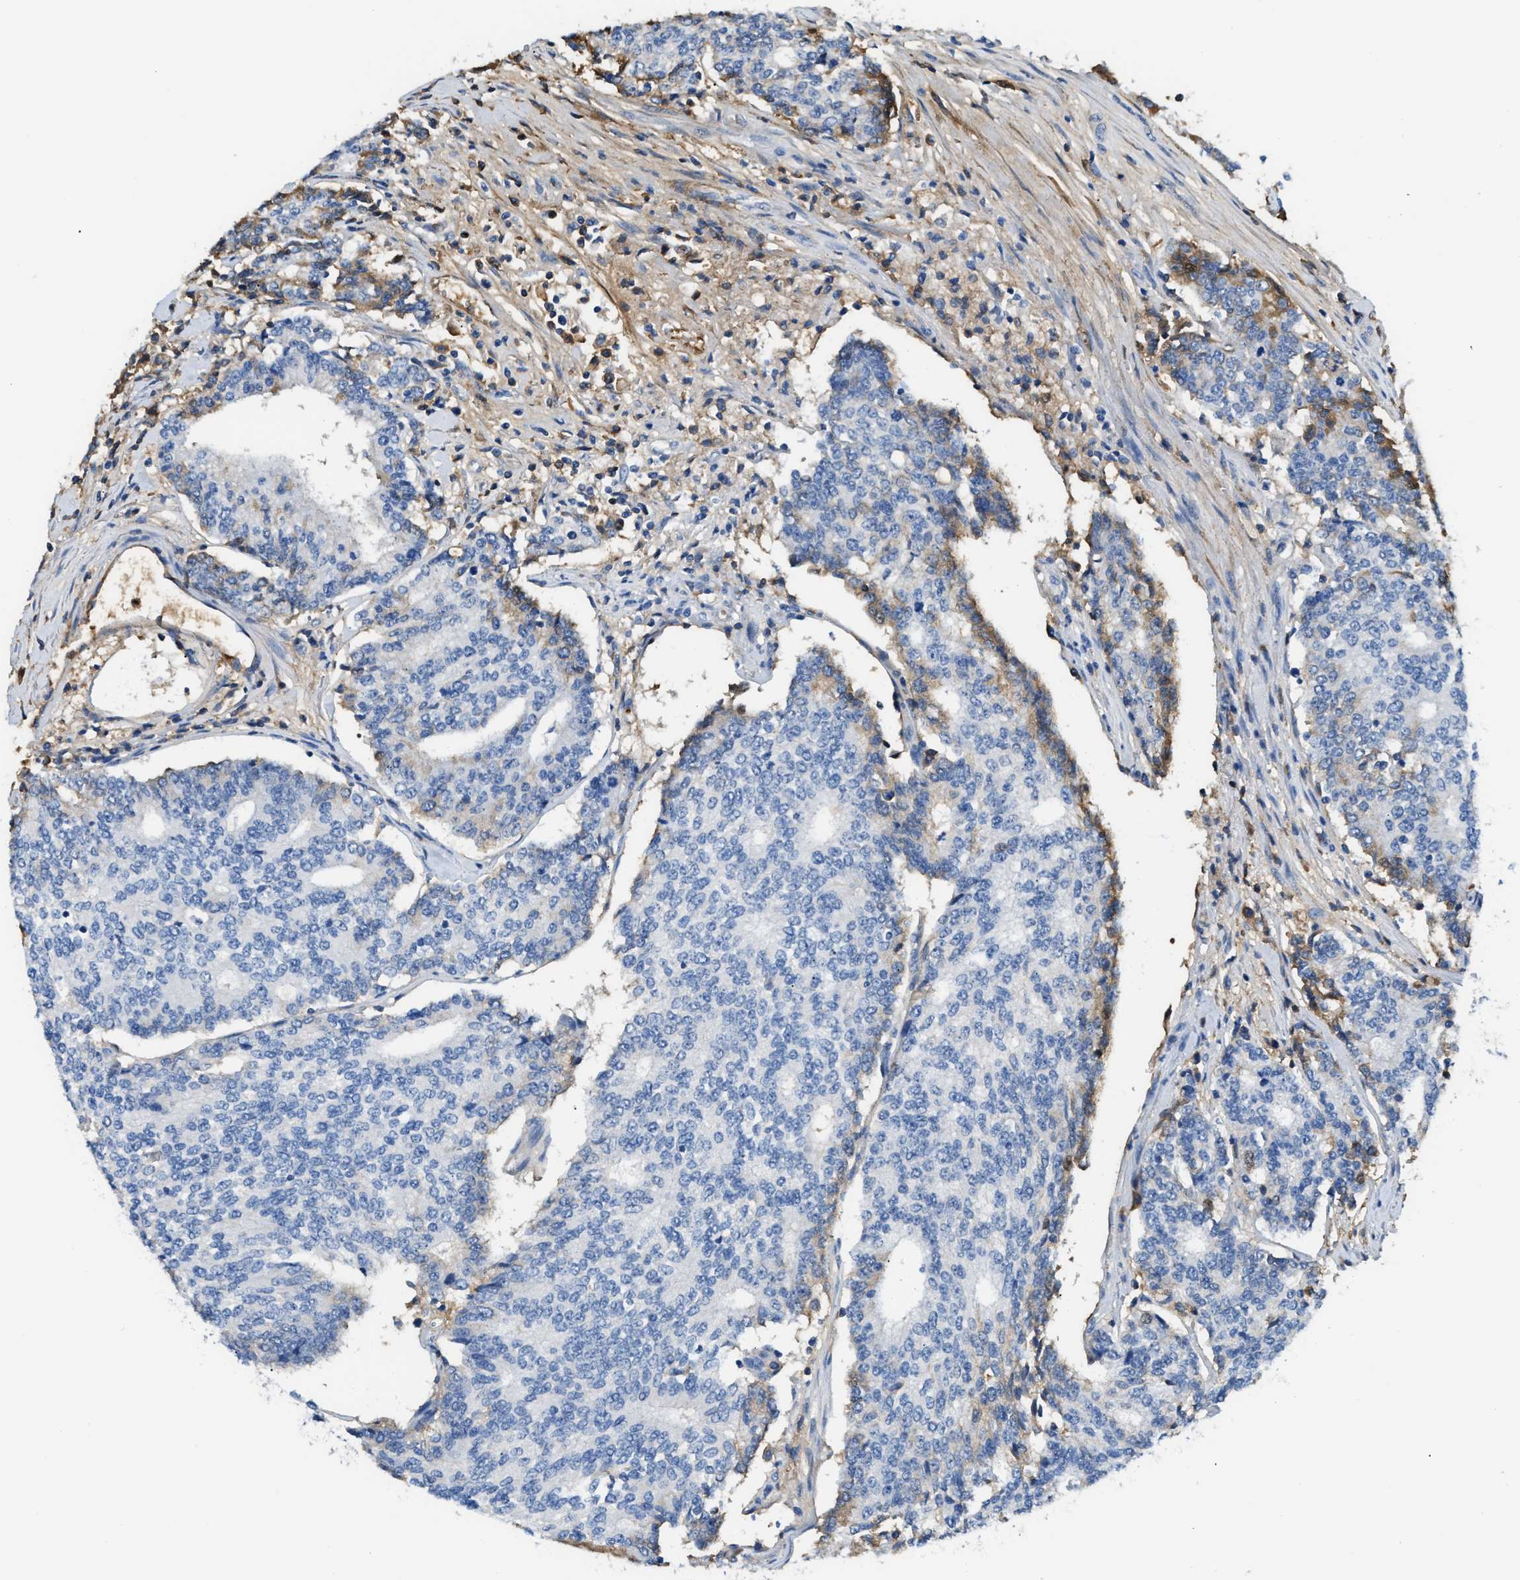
{"staining": {"intensity": "weak", "quantity": "<25%", "location": "cytoplasmic/membranous"}, "tissue": "prostate cancer", "cell_type": "Tumor cells", "image_type": "cancer", "snomed": [{"axis": "morphology", "description": "Normal tissue, NOS"}, {"axis": "morphology", "description": "Adenocarcinoma, High grade"}, {"axis": "topography", "description": "Prostate"}, {"axis": "topography", "description": "Seminal veicle"}], "caption": "There is no significant expression in tumor cells of adenocarcinoma (high-grade) (prostate). Brightfield microscopy of immunohistochemistry (IHC) stained with DAB (brown) and hematoxylin (blue), captured at high magnification.", "gene": "CFI", "patient": {"sex": "male", "age": 55}}